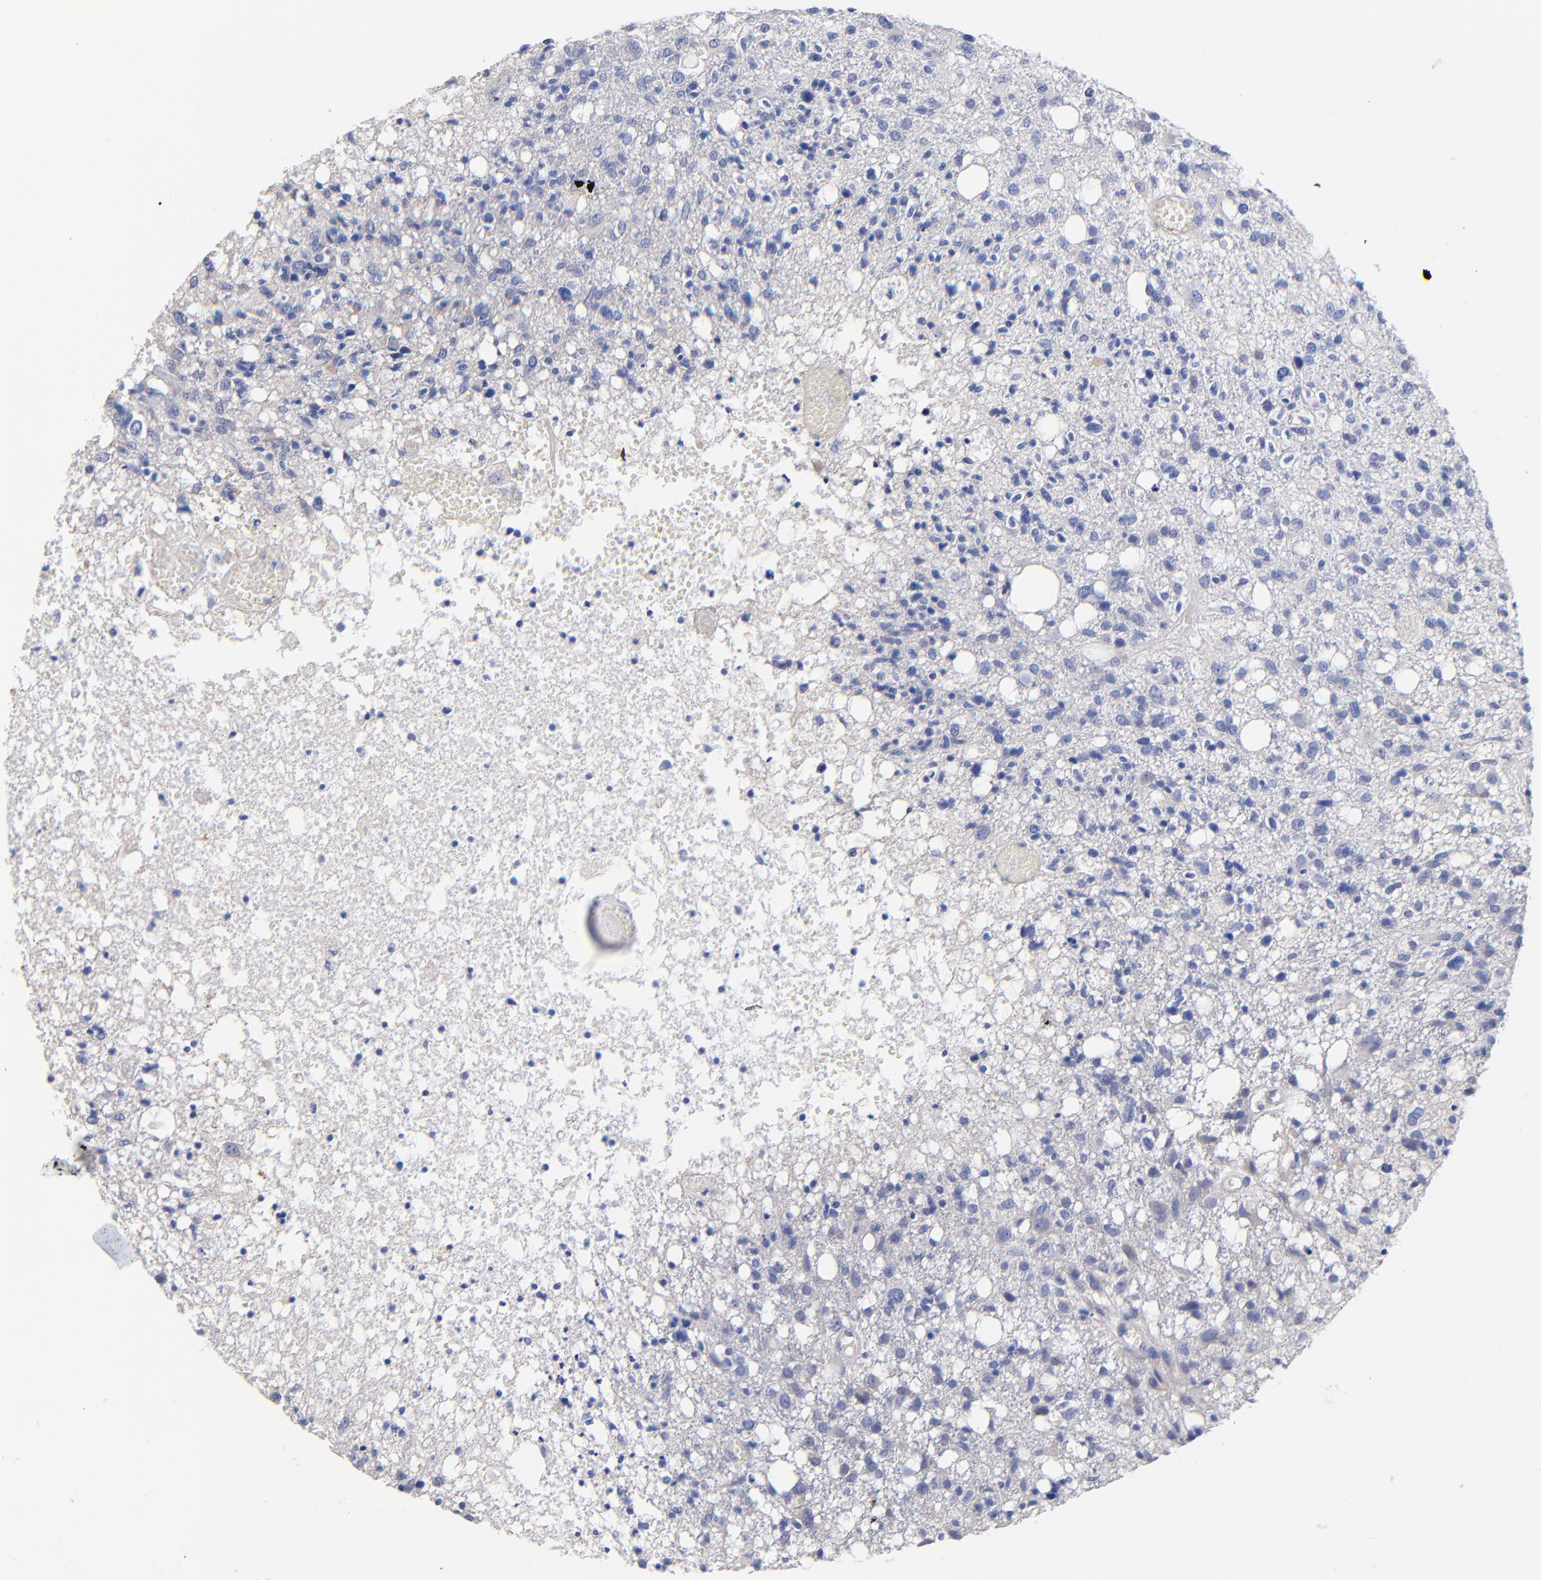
{"staining": {"intensity": "negative", "quantity": "none", "location": "none"}, "tissue": "glioma", "cell_type": "Tumor cells", "image_type": "cancer", "snomed": [{"axis": "morphology", "description": "Glioma, malignant, High grade"}, {"axis": "topography", "description": "Cerebral cortex"}], "caption": "This is an IHC image of human glioma. There is no expression in tumor cells.", "gene": "SLC44A2", "patient": {"sex": "male", "age": 76}}